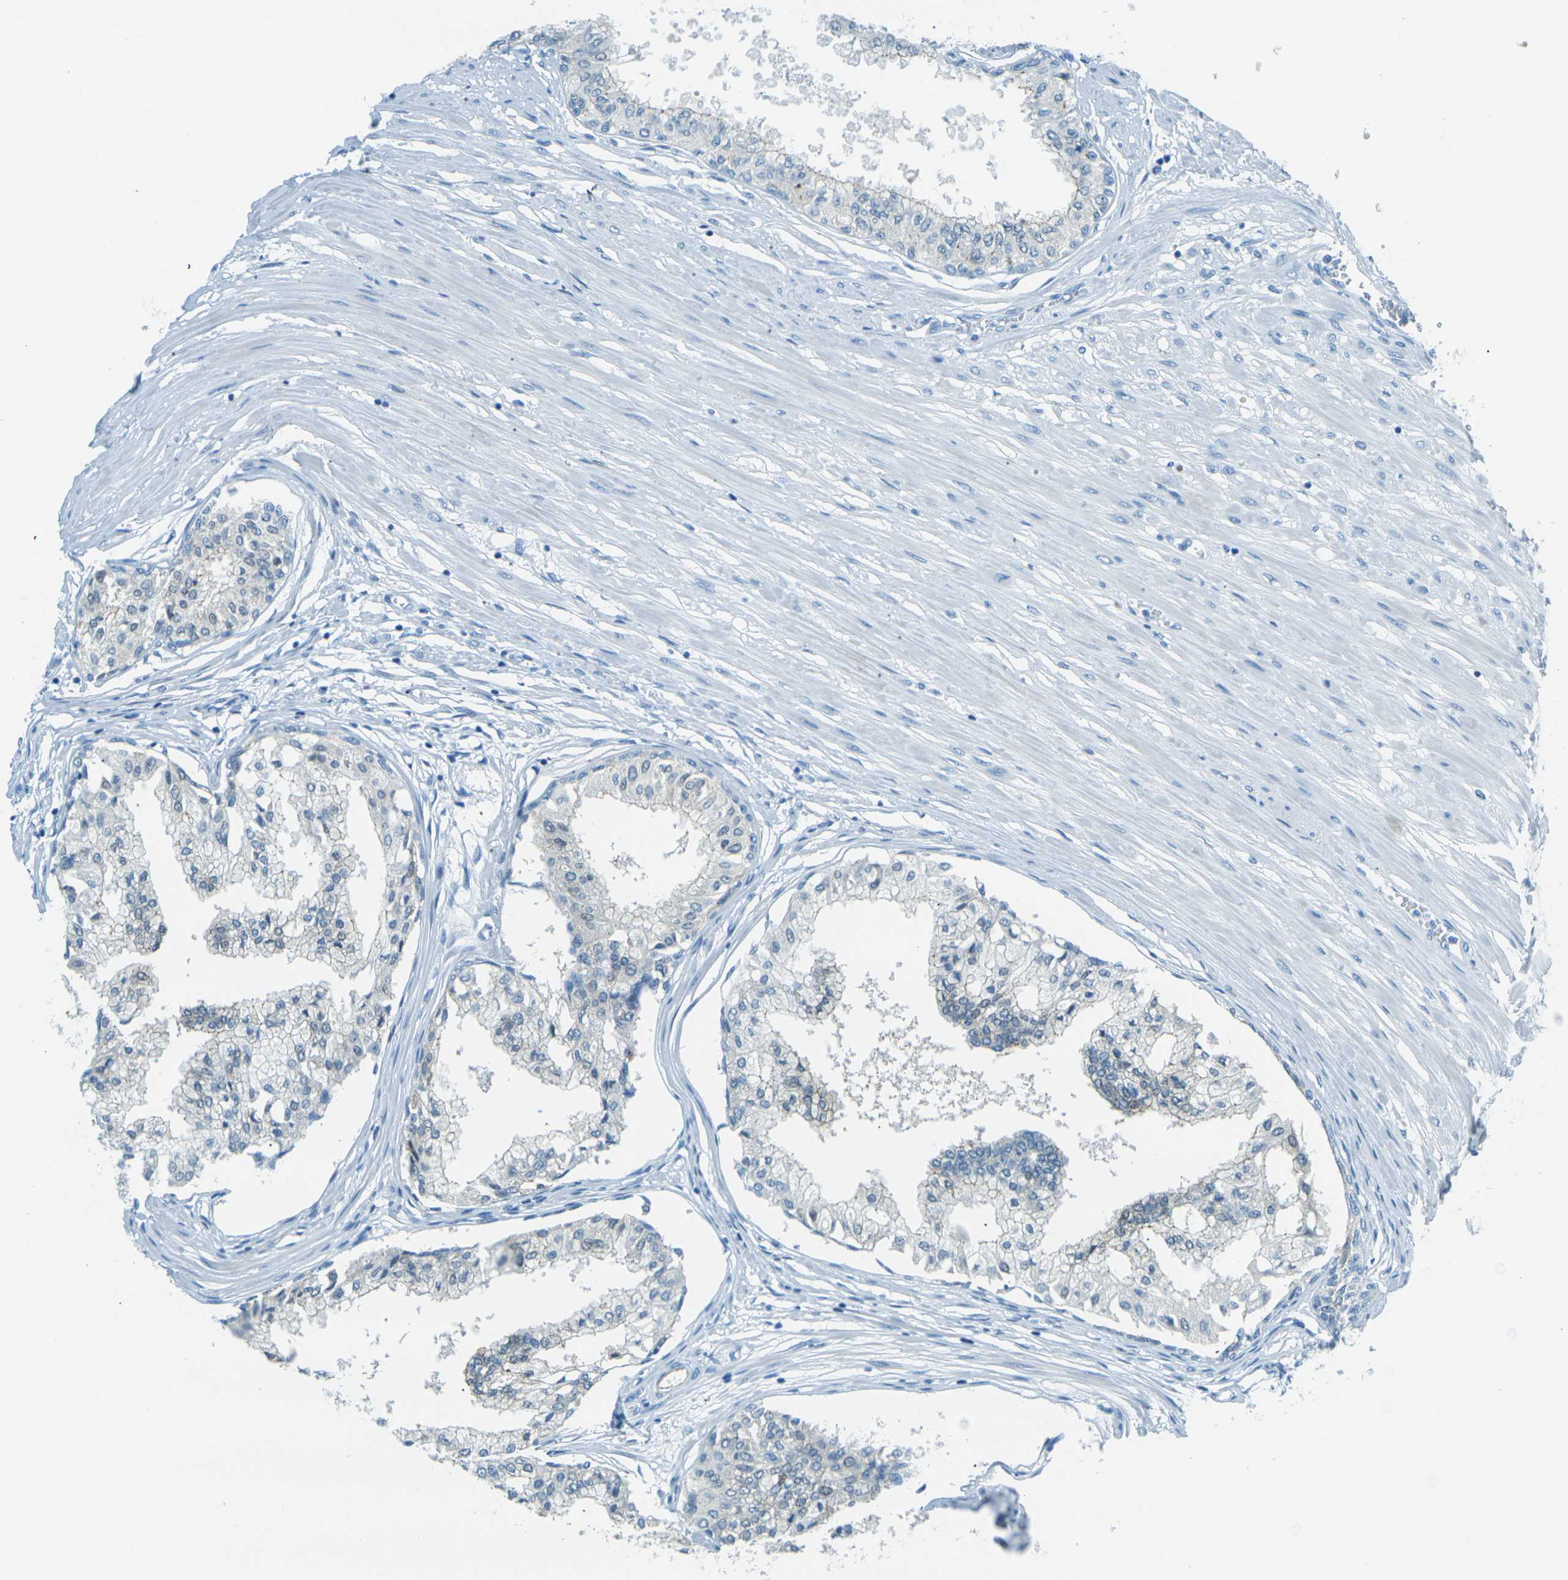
{"staining": {"intensity": "moderate", "quantity": "<25%", "location": "cytoplasmic/membranous"}, "tissue": "prostate", "cell_type": "Glandular cells", "image_type": "normal", "snomed": [{"axis": "morphology", "description": "Normal tissue, NOS"}, {"axis": "topography", "description": "Prostate"}, {"axis": "topography", "description": "Seminal veicle"}], "caption": "The micrograph reveals a brown stain indicating the presence of a protein in the cytoplasmic/membranous of glandular cells in prostate. (DAB (3,3'-diaminobenzidine) IHC, brown staining for protein, blue staining for nuclei).", "gene": "OCLN", "patient": {"sex": "male", "age": 60}}